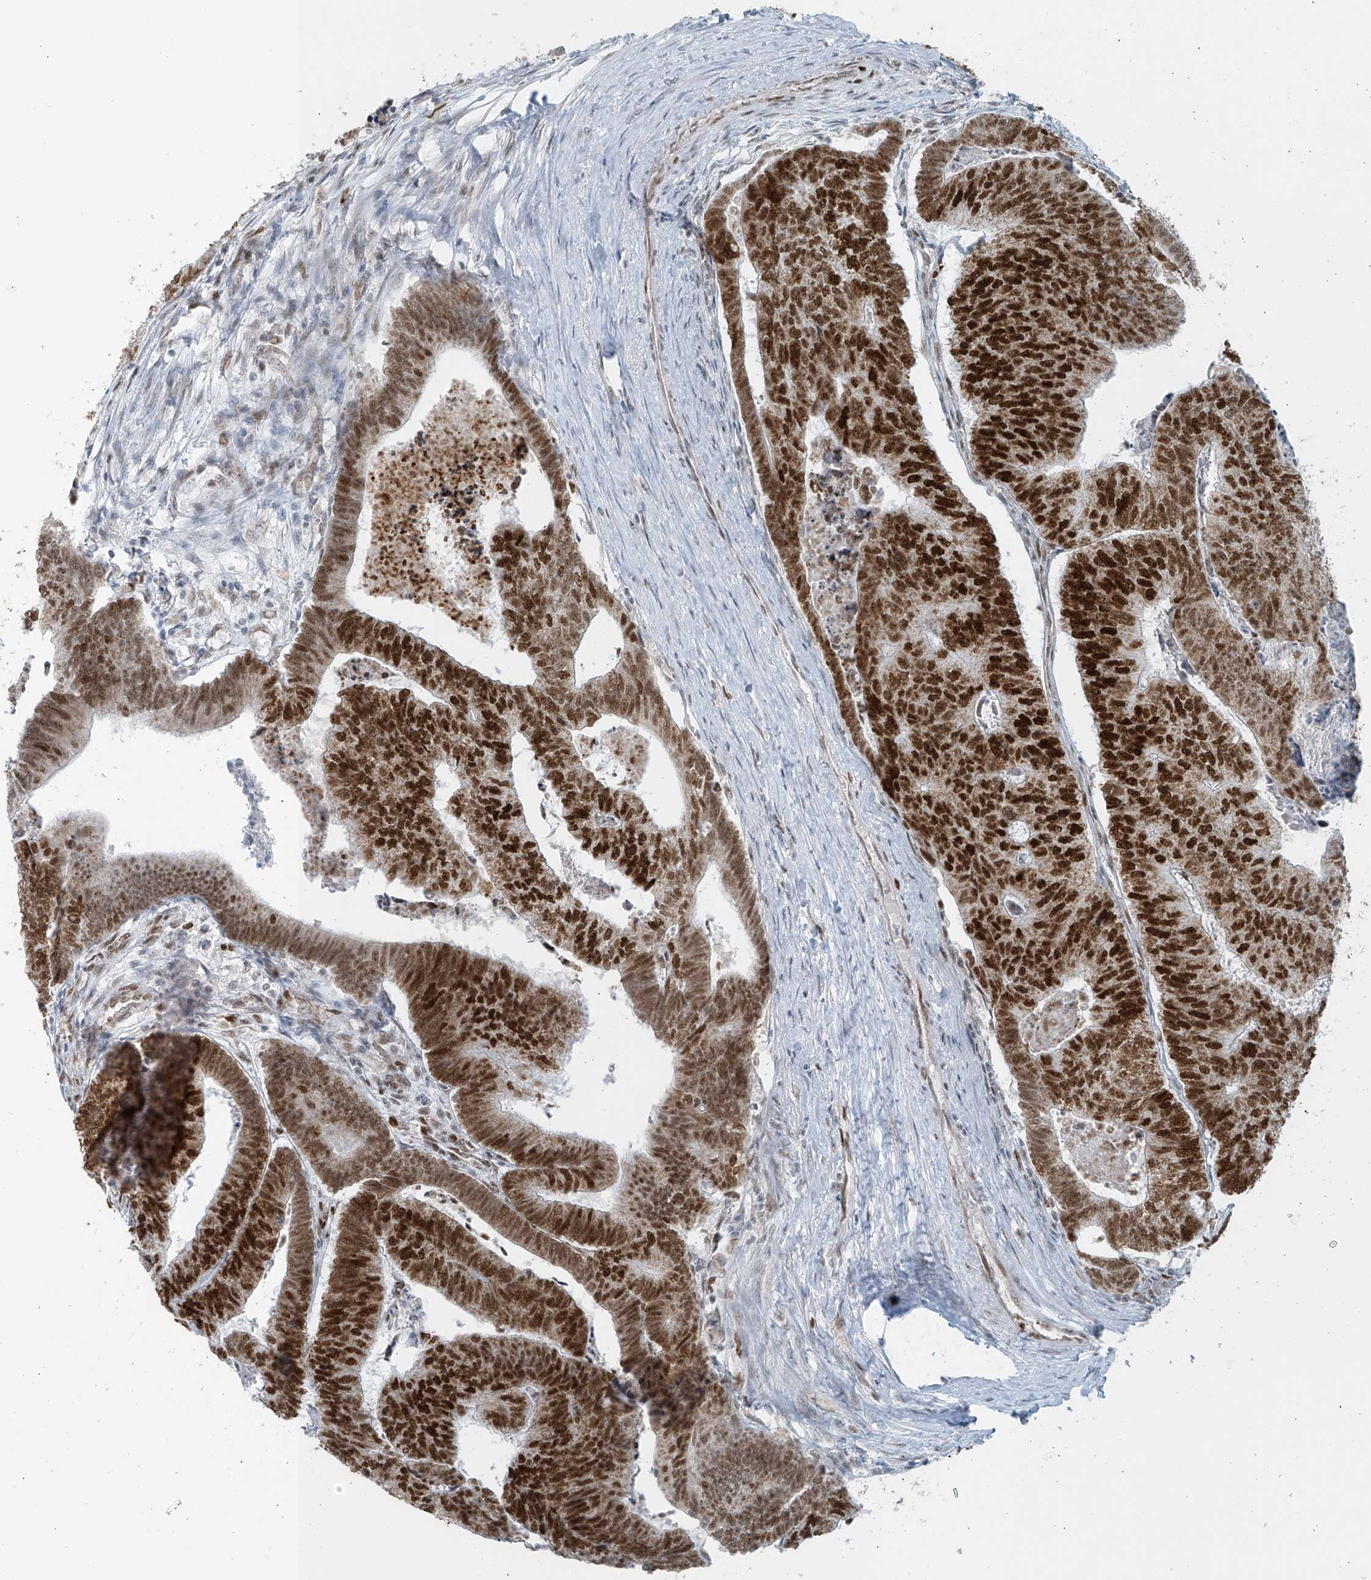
{"staining": {"intensity": "strong", "quantity": ">75%", "location": "nuclear"}, "tissue": "colorectal cancer", "cell_type": "Tumor cells", "image_type": "cancer", "snomed": [{"axis": "morphology", "description": "Adenocarcinoma, NOS"}, {"axis": "topography", "description": "Colon"}], "caption": "Brown immunohistochemical staining in colorectal cancer exhibits strong nuclear staining in approximately >75% of tumor cells. Using DAB (3,3'-diaminobenzidine) (brown) and hematoxylin (blue) stains, captured at high magnification using brightfield microscopy.", "gene": "WRNIP1", "patient": {"sex": "female", "age": 67}}